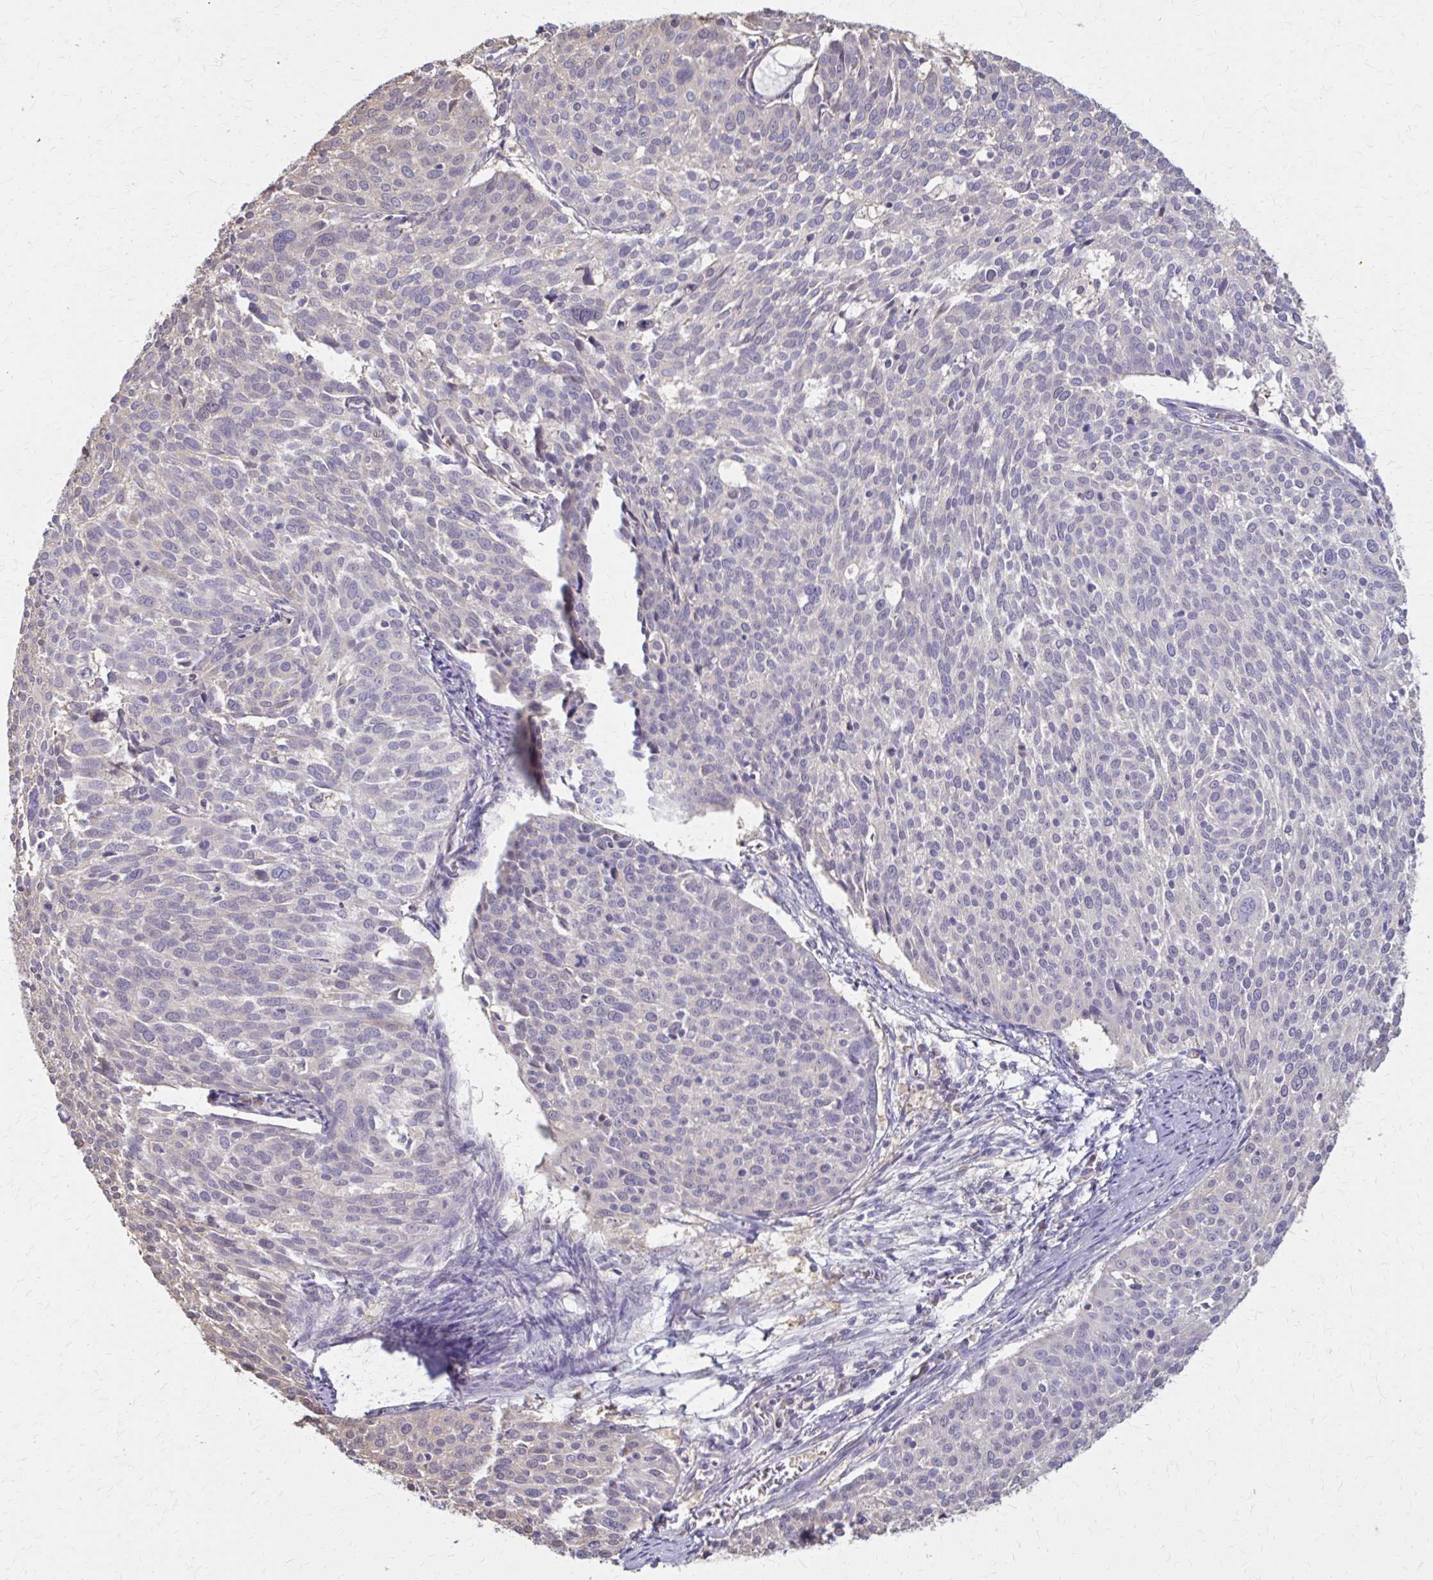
{"staining": {"intensity": "negative", "quantity": "none", "location": "none"}, "tissue": "cervical cancer", "cell_type": "Tumor cells", "image_type": "cancer", "snomed": [{"axis": "morphology", "description": "Squamous cell carcinoma, NOS"}, {"axis": "topography", "description": "Cervix"}], "caption": "This is an immunohistochemistry photomicrograph of cervical cancer (squamous cell carcinoma). There is no staining in tumor cells.", "gene": "IFI44L", "patient": {"sex": "female", "age": 39}}